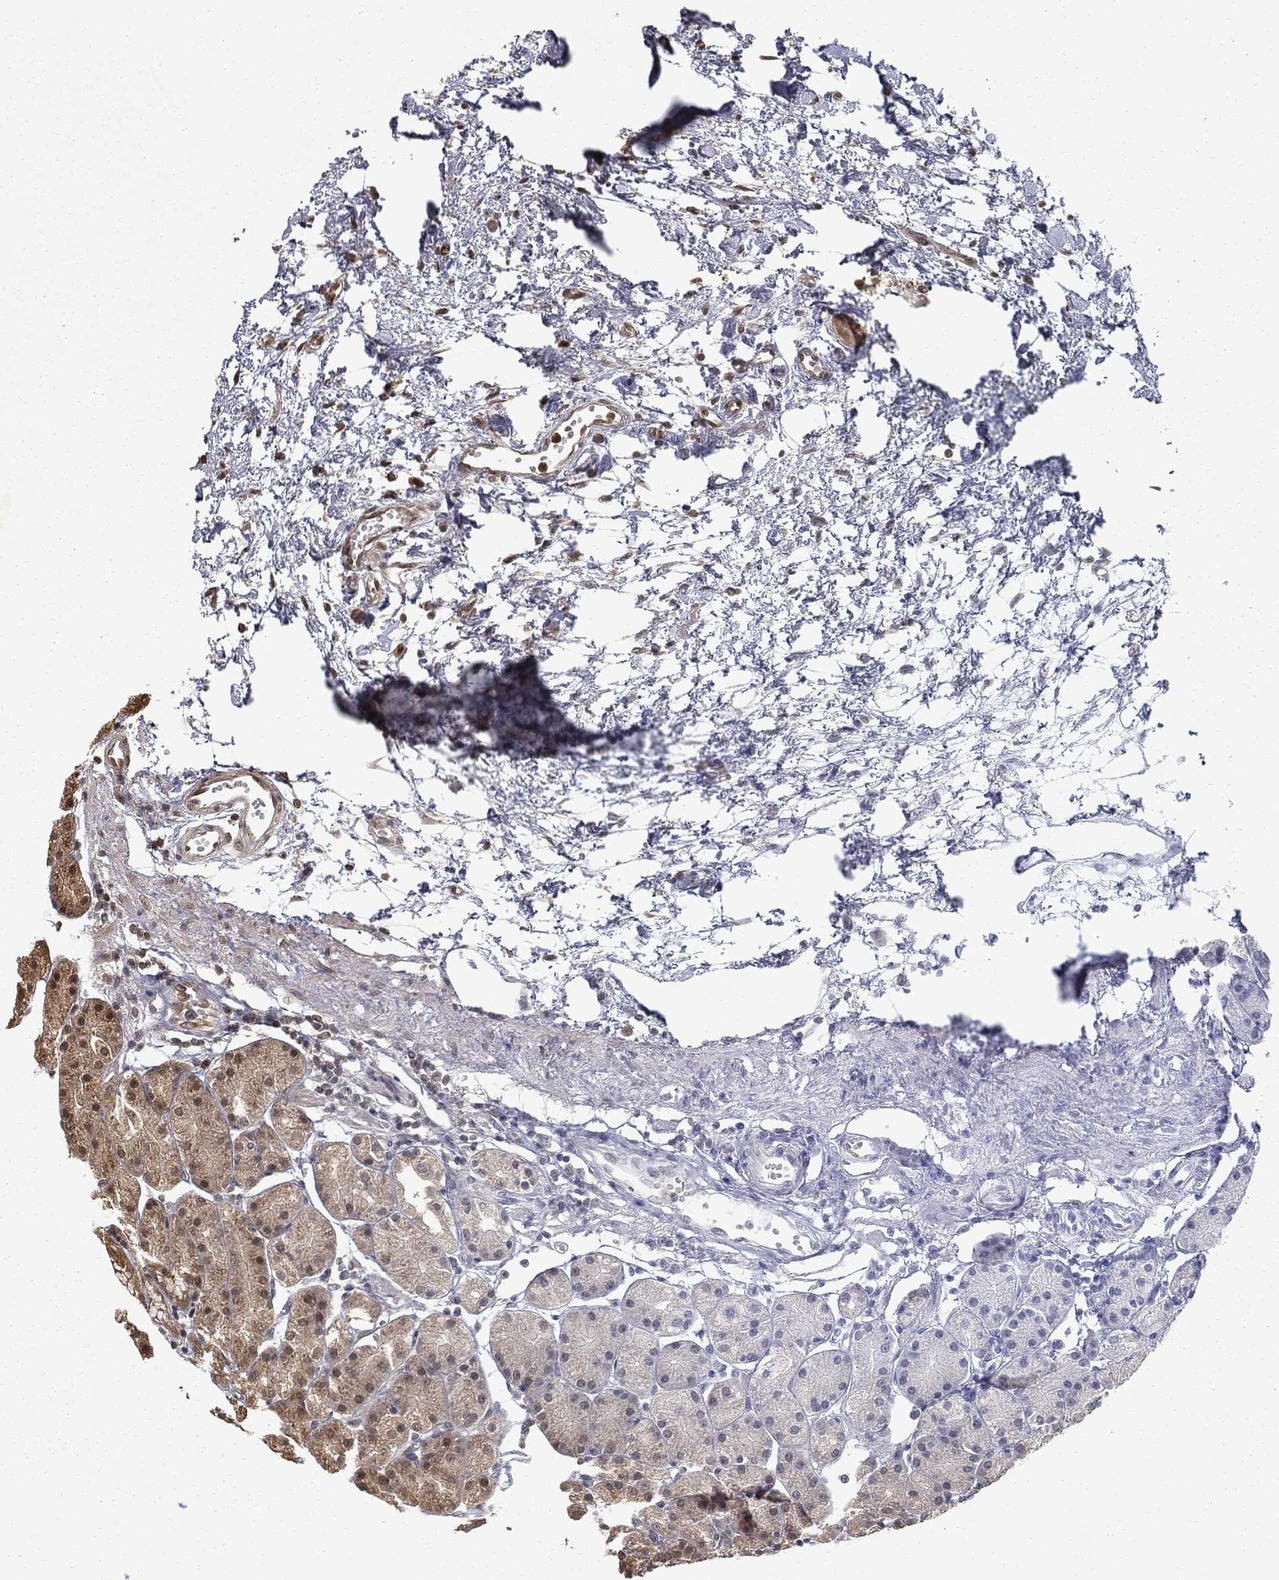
{"staining": {"intensity": "moderate", "quantity": "<25%", "location": "cytoplasmic/membranous,nuclear"}, "tissue": "stomach", "cell_type": "Glandular cells", "image_type": "normal", "snomed": [{"axis": "morphology", "description": "Normal tissue, NOS"}, {"axis": "morphology", "description": "Adenocarcinoma, NOS"}, {"axis": "topography", "description": "Stomach"}], "caption": "Immunohistochemistry histopathology image of benign human stomach stained for a protein (brown), which shows low levels of moderate cytoplasmic/membranous,nuclear staining in about <25% of glandular cells.", "gene": "ZNHIT6", "patient": {"sex": "female", "age": 81}}